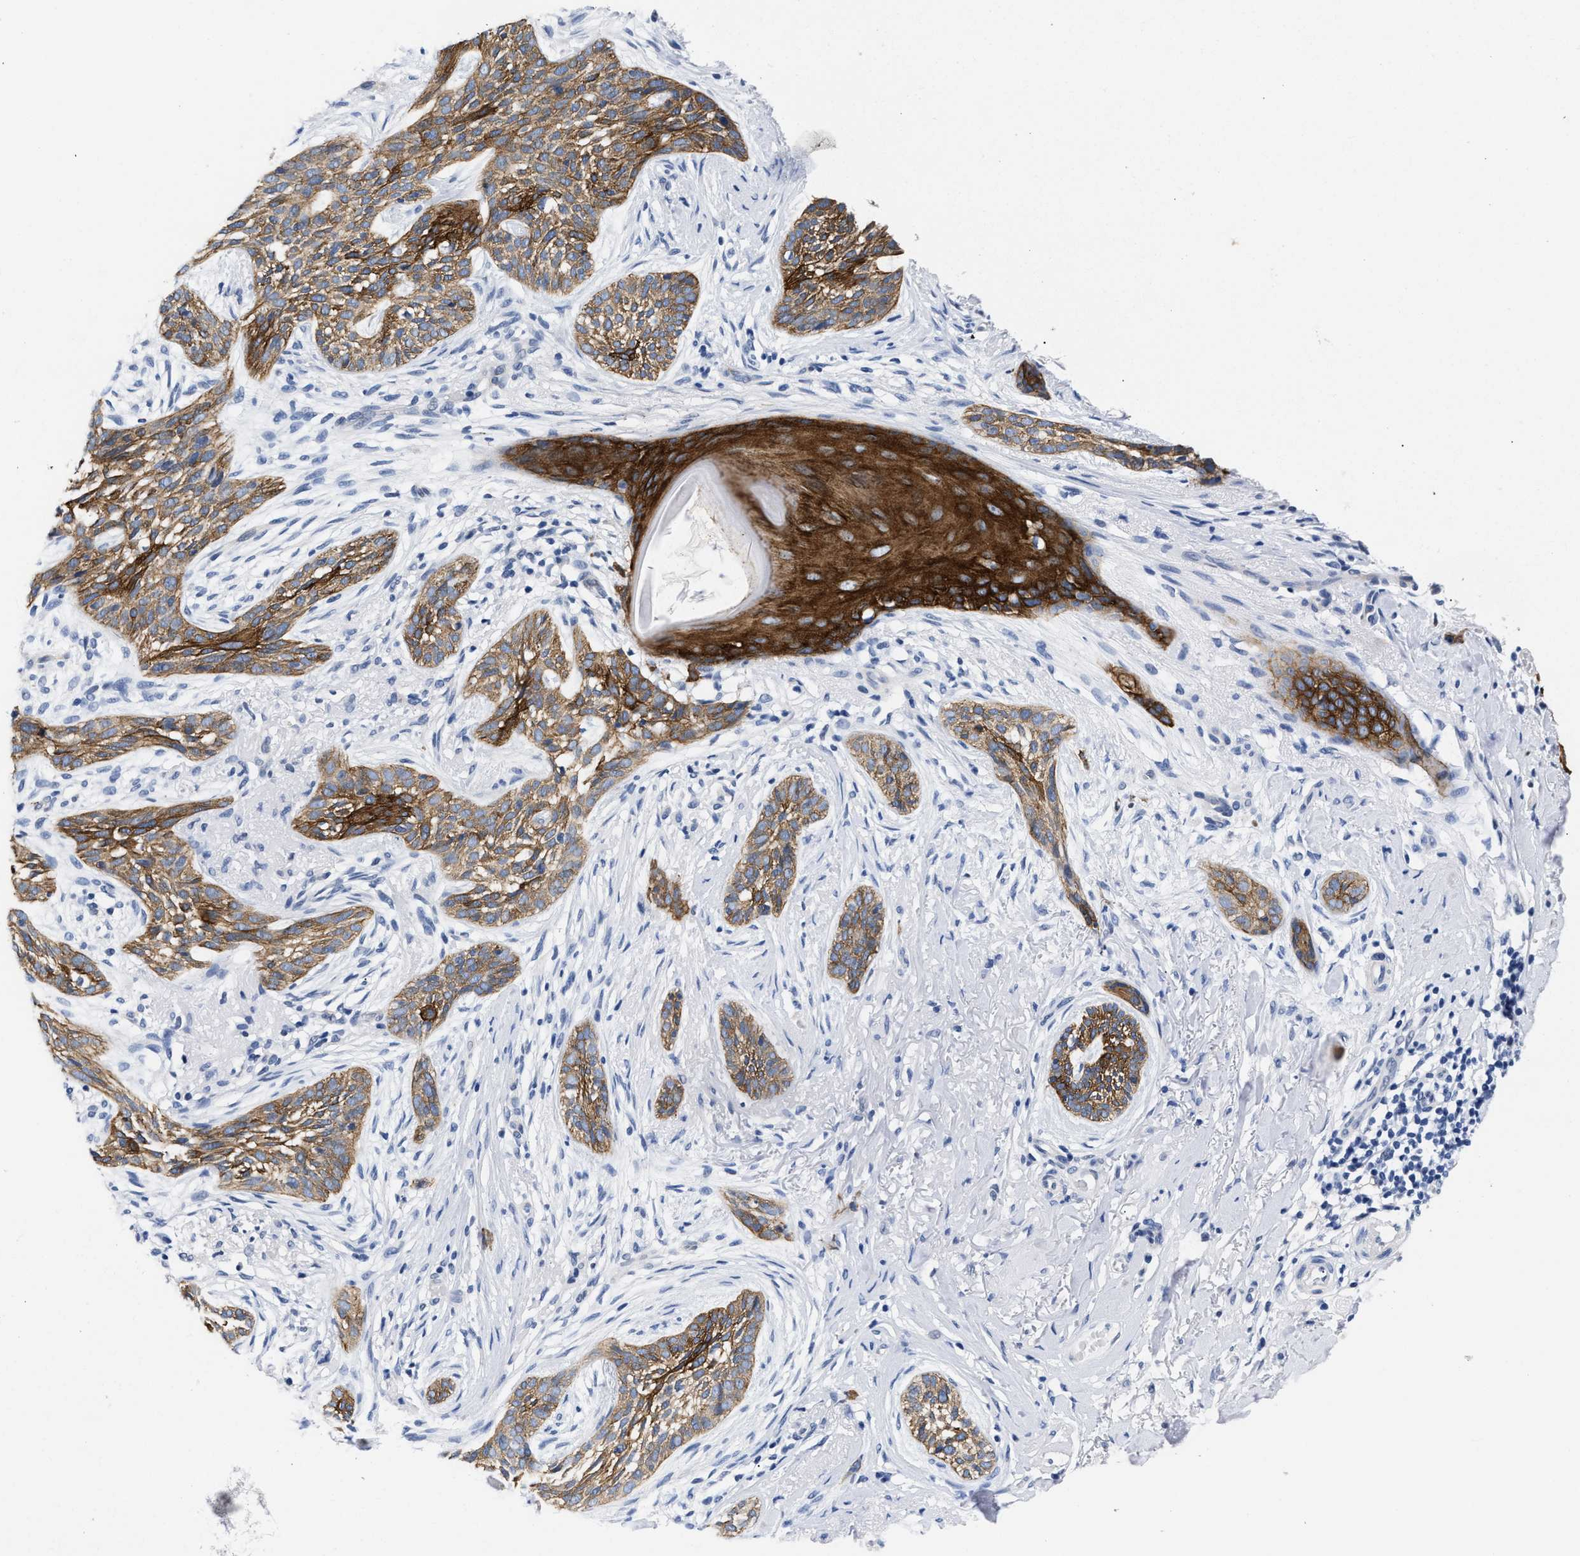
{"staining": {"intensity": "moderate", "quantity": ">75%", "location": "cytoplasmic/membranous"}, "tissue": "skin cancer", "cell_type": "Tumor cells", "image_type": "cancer", "snomed": [{"axis": "morphology", "description": "Basal cell carcinoma"}, {"axis": "topography", "description": "Skin"}], "caption": "Skin basal cell carcinoma stained with IHC exhibits moderate cytoplasmic/membranous staining in about >75% of tumor cells.", "gene": "TRIM29", "patient": {"sex": "female", "age": 88}}